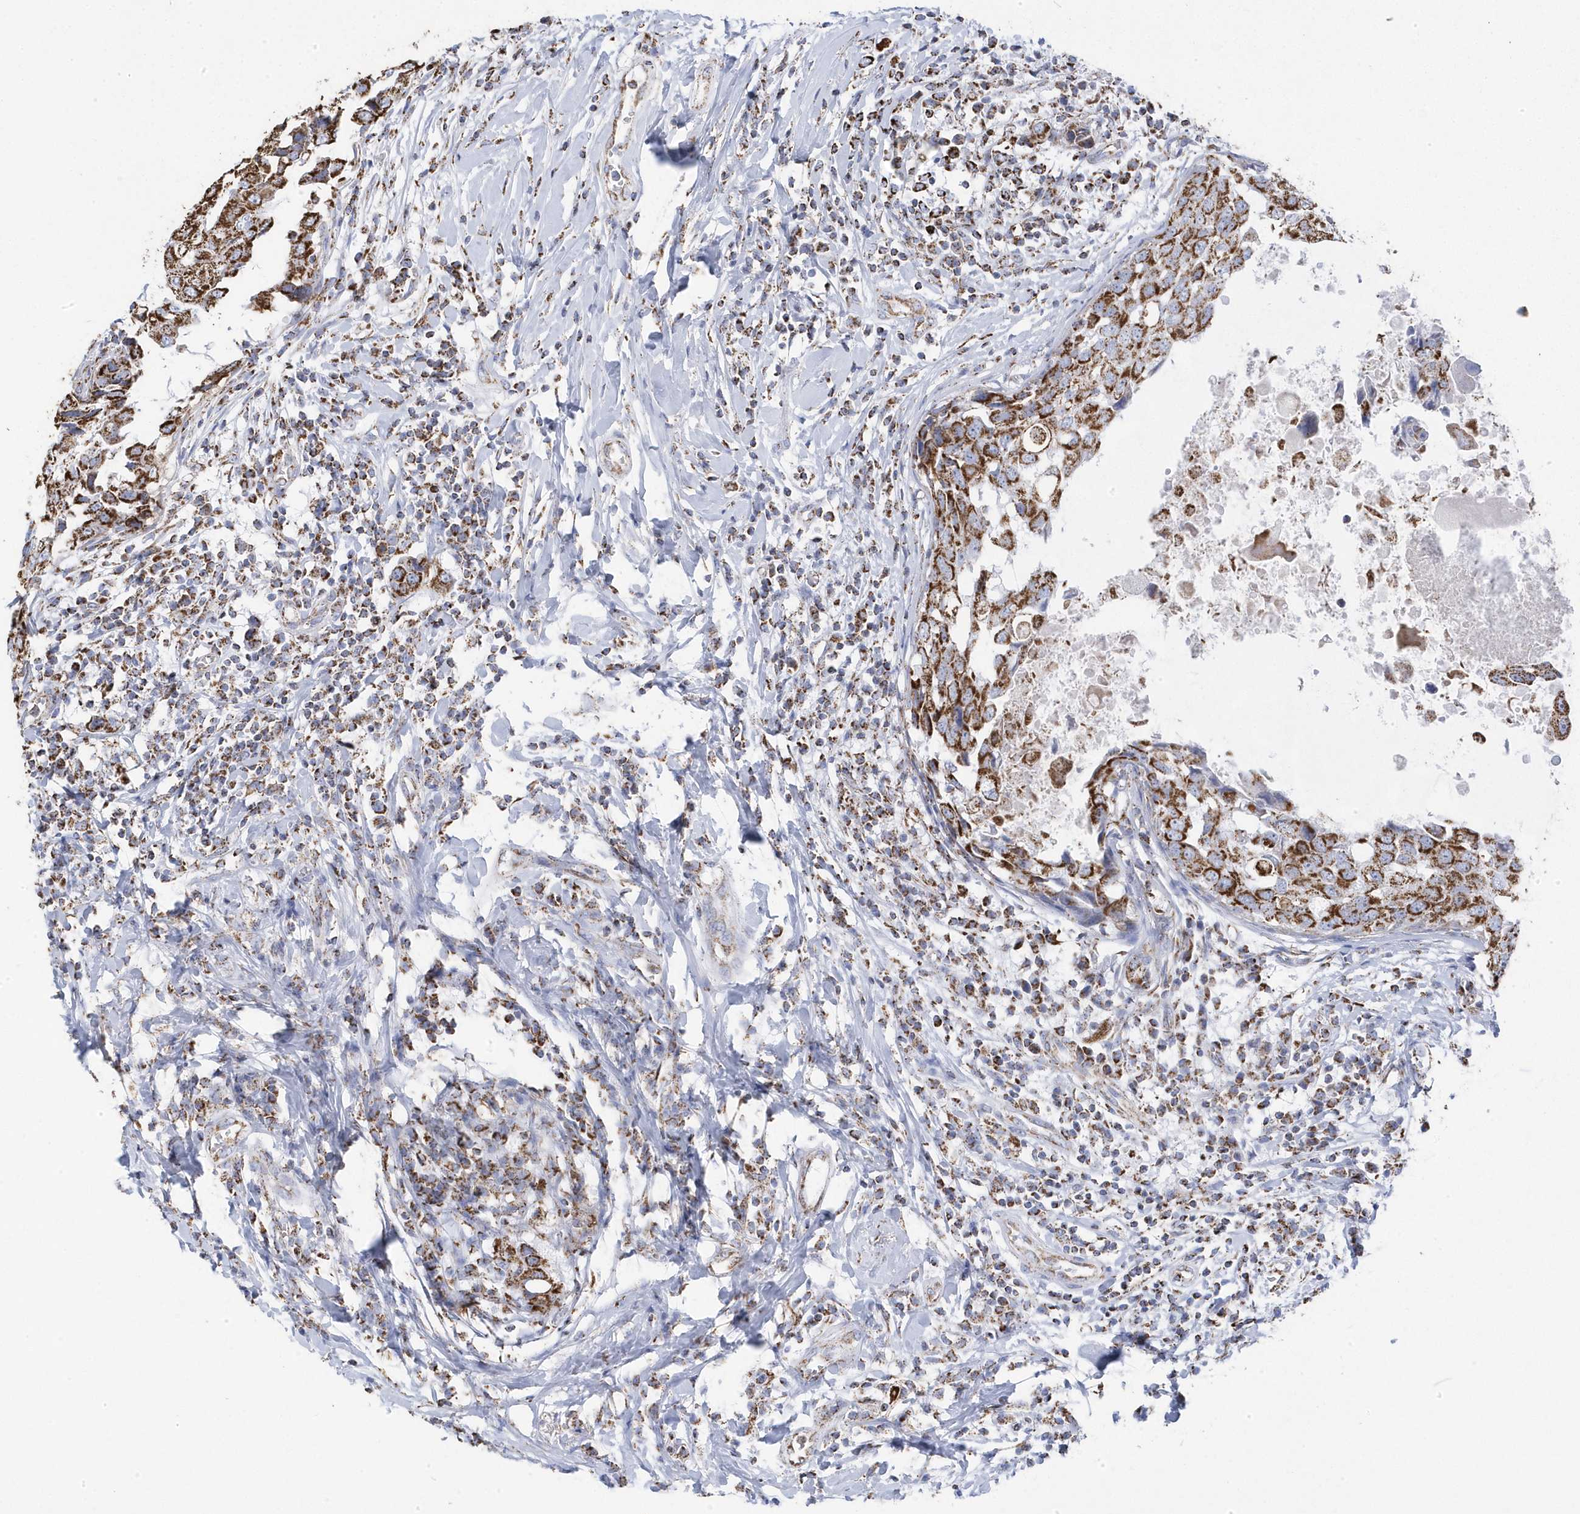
{"staining": {"intensity": "strong", "quantity": ">75%", "location": "cytoplasmic/membranous"}, "tissue": "breast cancer", "cell_type": "Tumor cells", "image_type": "cancer", "snomed": [{"axis": "morphology", "description": "Duct carcinoma"}, {"axis": "topography", "description": "Breast"}], "caption": "This image displays breast cancer stained with immunohistochemistry to label a protein in brown. The cytoplasmic/membranous of tumor cells show strong positivity for the protein. Nuclei are counter-stained blue.", "gene": "GTPBP8", "patient": {"sex": "female", "age": 27}}